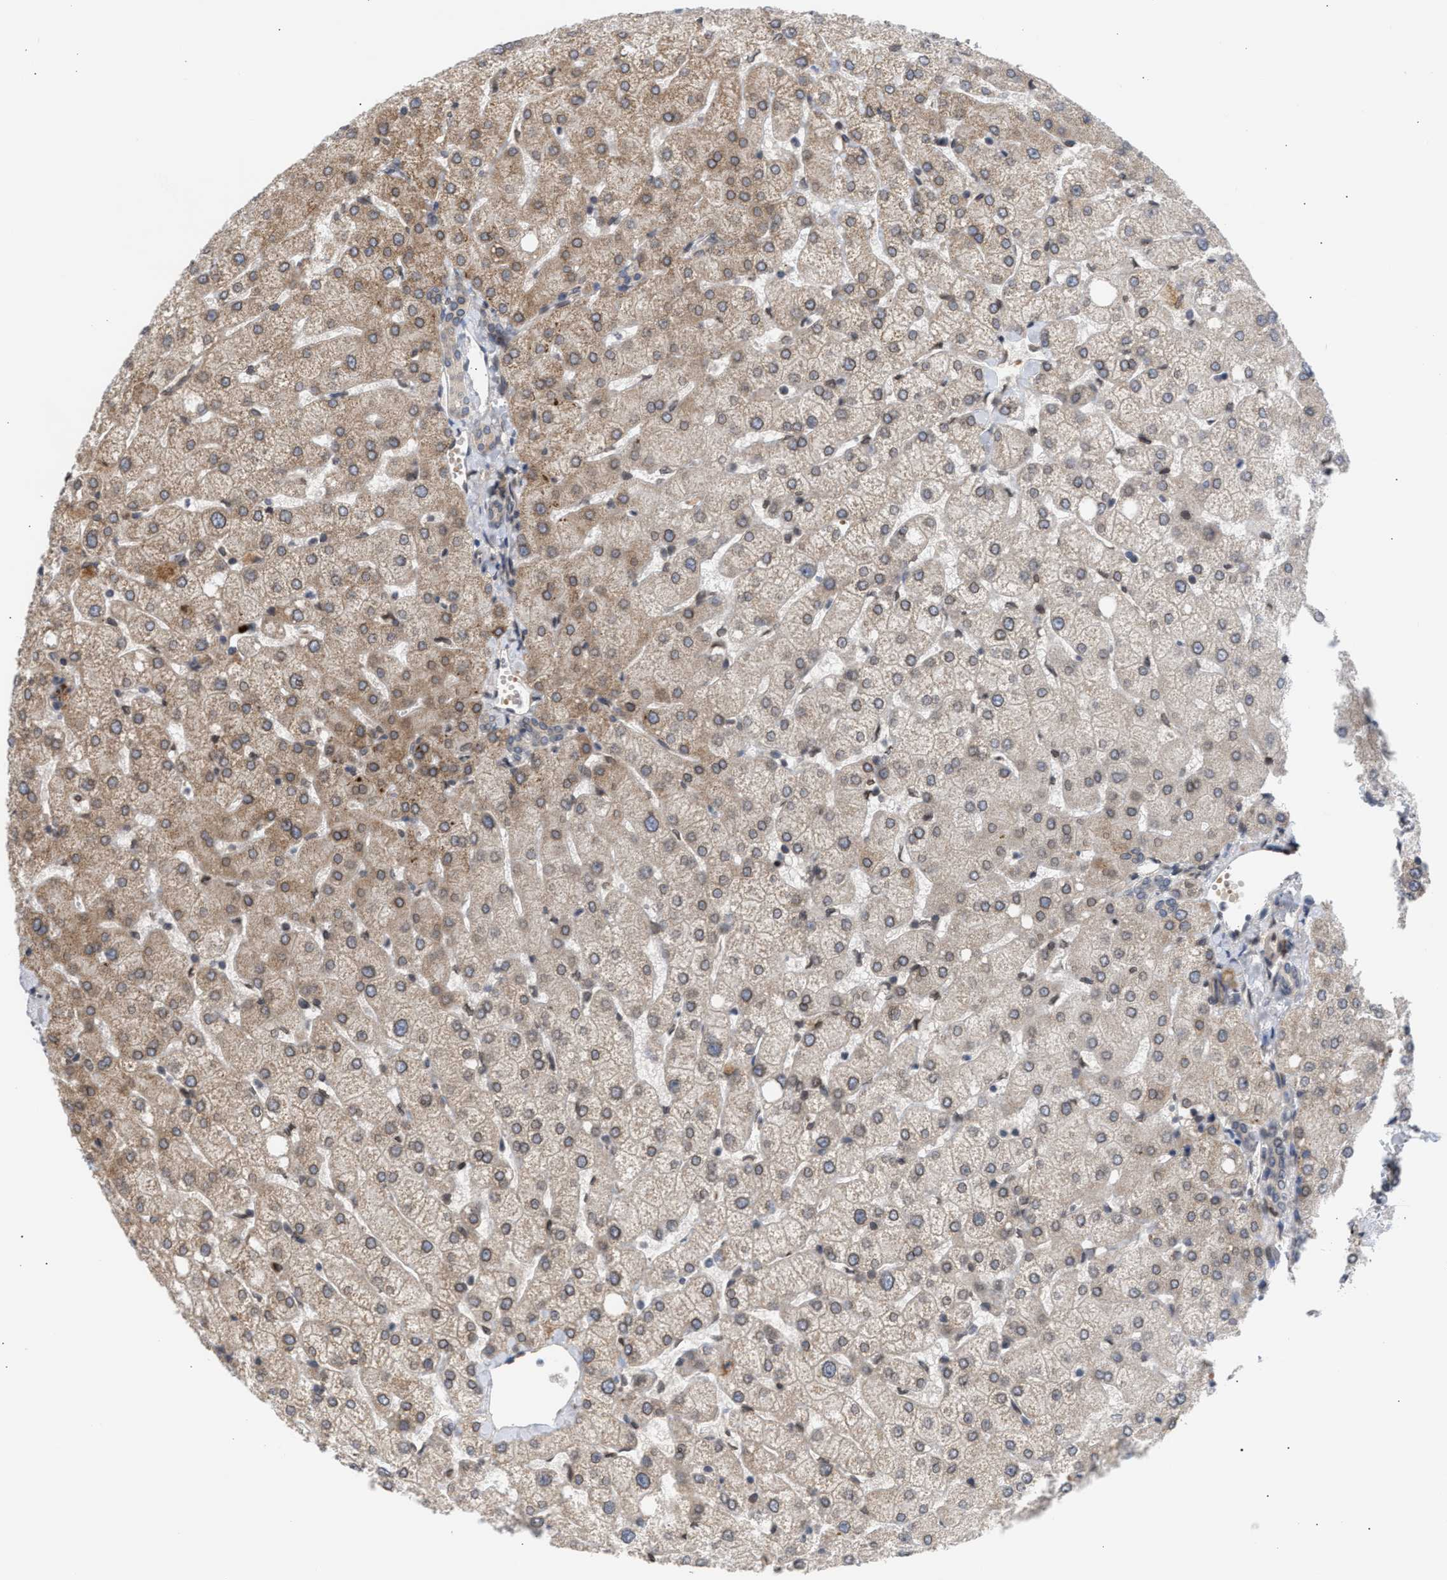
{"staining": {"intensity": "weak", "quantity": "25%-75%", "location": "cytoplasmic/membranous"}, "tissue": "liver", "cell_type": "Cholangiocytes", "image_type": "normal", "snomed": [{"axis": "morphology", "description": "Normal tissue, NOS"}, {"axis": "topography", "description": "Liver"}], "caption": "Immunohistochemical staining of normal human liver shows low levels of weak cytoplasmic/membranous positivity in about 25%-75% of cholangiocytes. The protein is shown in brown color, while the nuclei are stained blue.", "gene": "NUP62", "patient": {"sex": "female", "age": 54}}